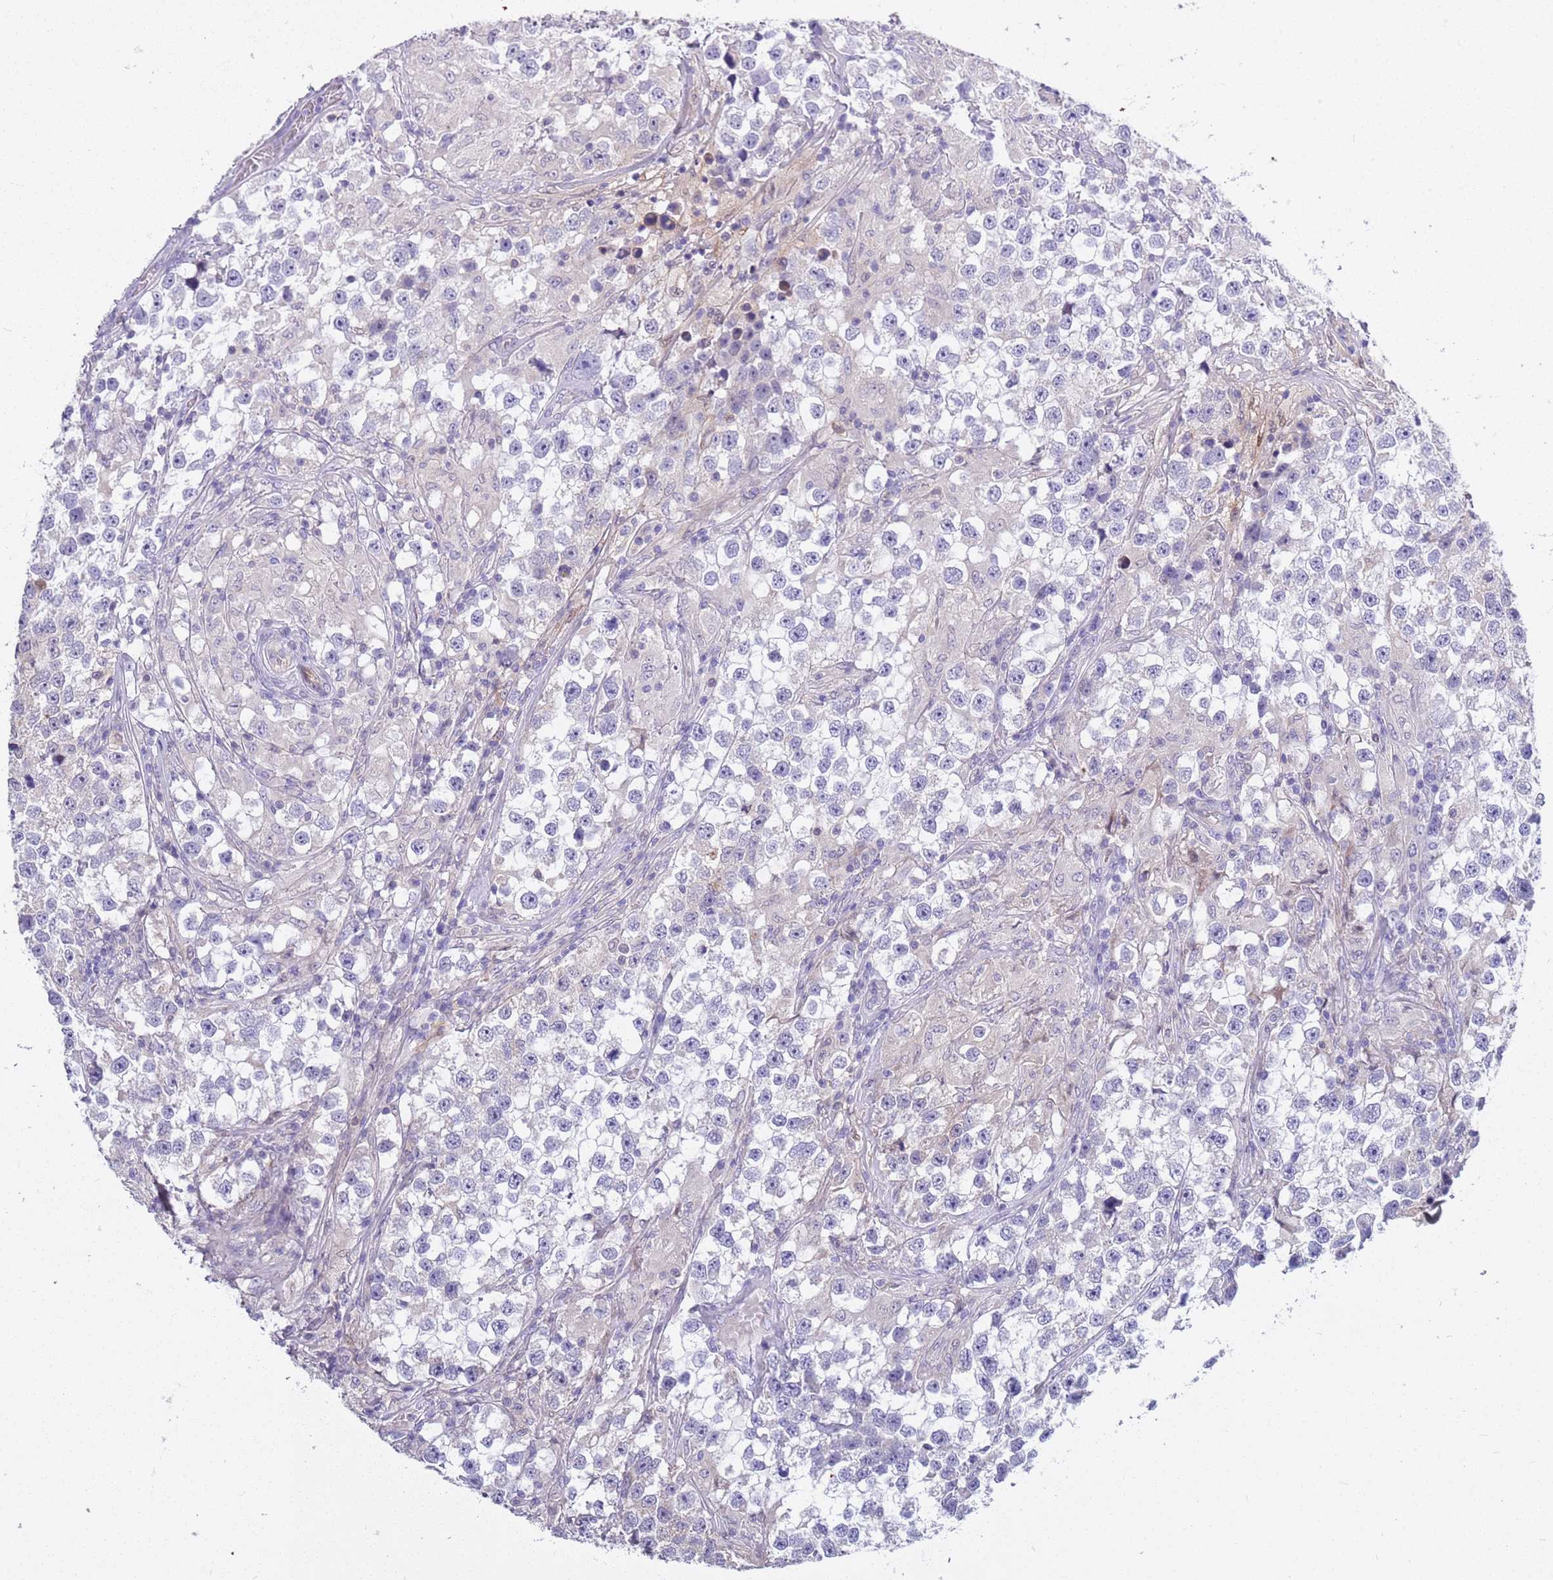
{"staining": {"intensity": "negative", "quantity": "none", "location": "none"}, "tissue": "testis cancer", "cell_type": "Tumor cells", "image_type": "cancer", "snomed": [{"axis": "morphology", "description": "Seminoma, NOS"}, {"axis": "topography", "description": "Testis"}], "caption": "DAB immunohistochemical staining of seminoma (testis) displays no significant positivity in tumor cells. (DAB (3,3'-diaminobenzidine) immunohistochemistry (IHC) visualized using brightfield microscopy, high magnification).", "gene": "BRMS1L", "patient": {"sex": "male", "age": 46}}